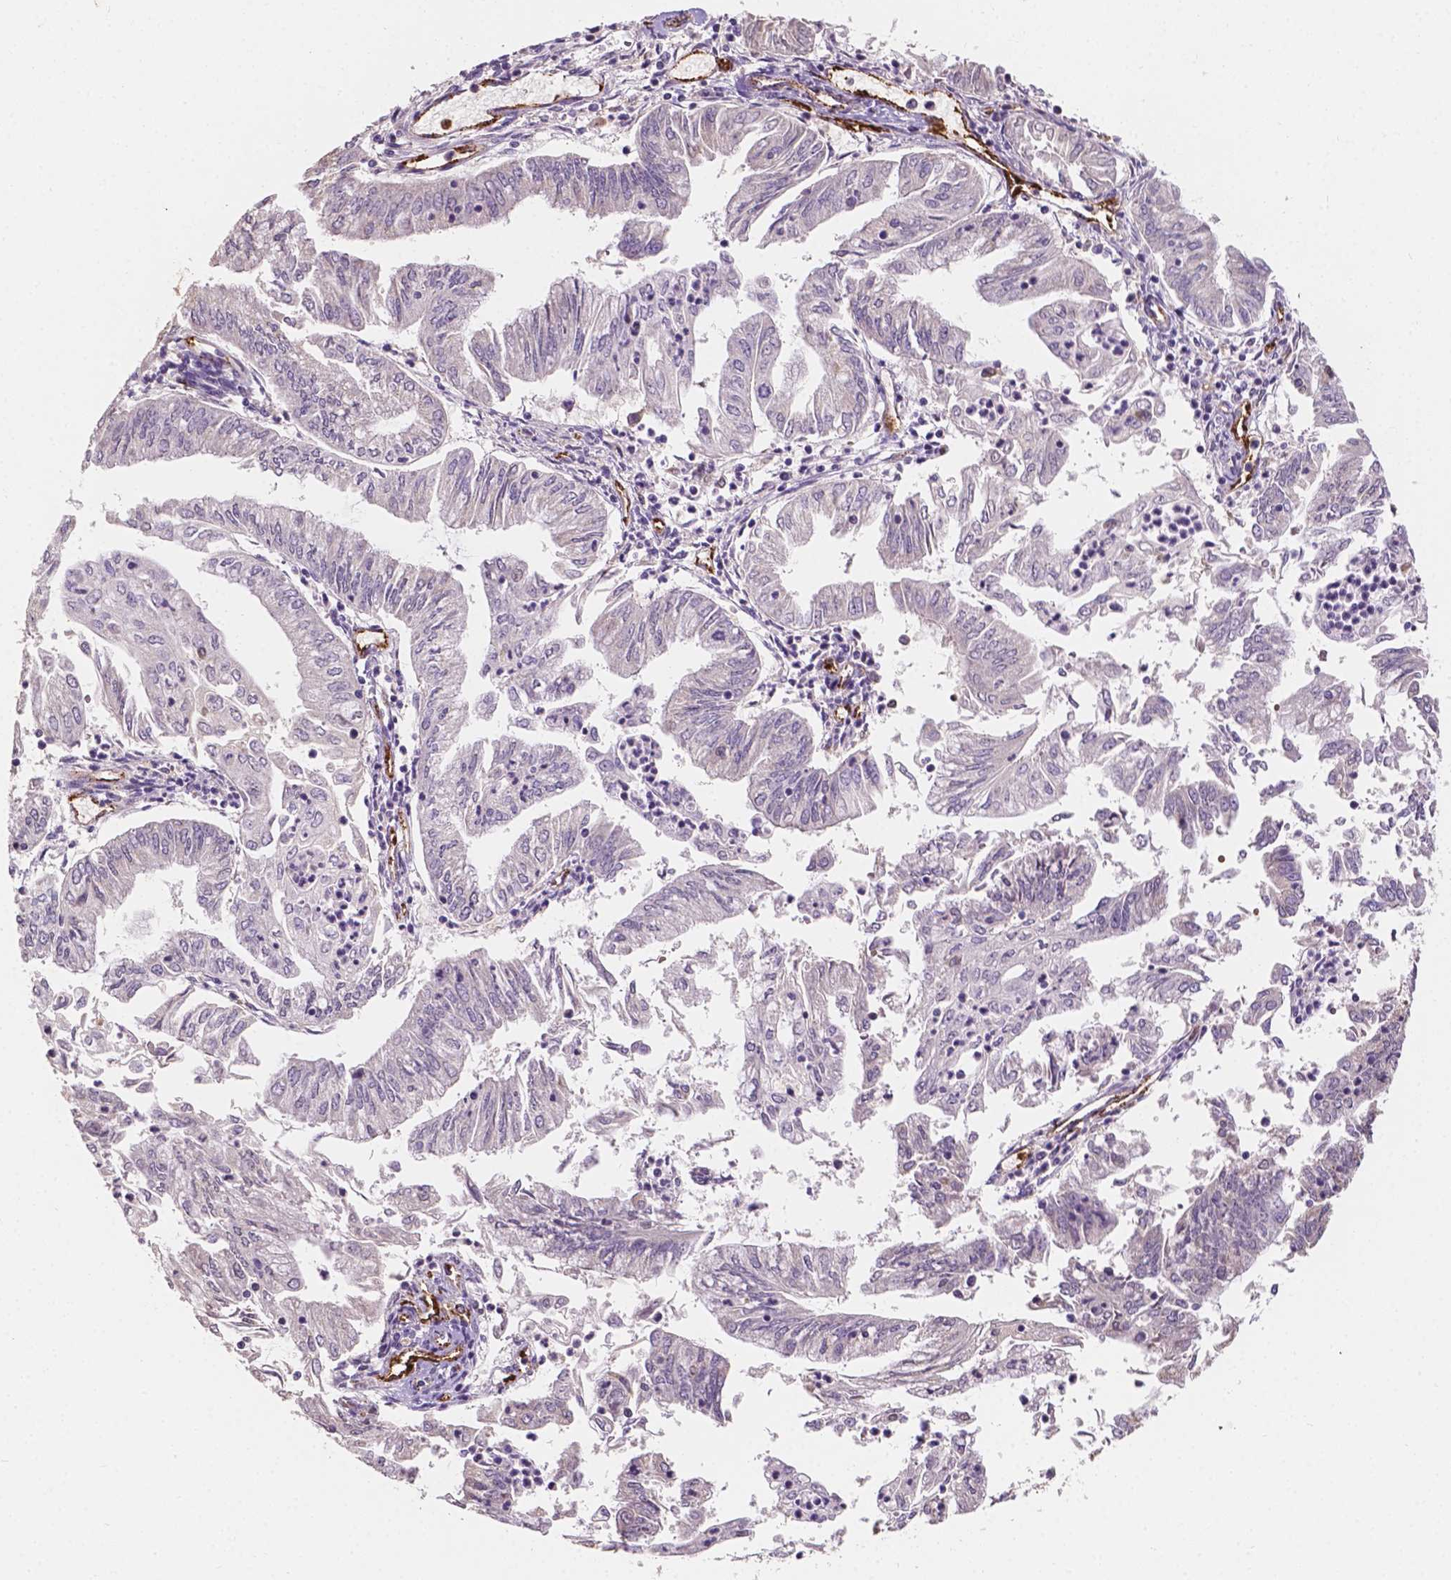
{"staining": {"intensity": "negative", "quantity": "none", "location": "none"}, "tissue": "endometrial cancer", "cell_type": "Tumor cells", "image_type": "cancer", "snomed": [{"axis": "morphology", "description": "Adenocarcinoma, NOS"}, {"axis": "topography", "description": "Endometrium"}], "caption": "Adenocarcinoma (endometrial) stained for a protein using immunohistochemistry reveals no expression tumor cells.", "gene": "SLC22A4", "patient": {"sex": "female", "age": 55}}